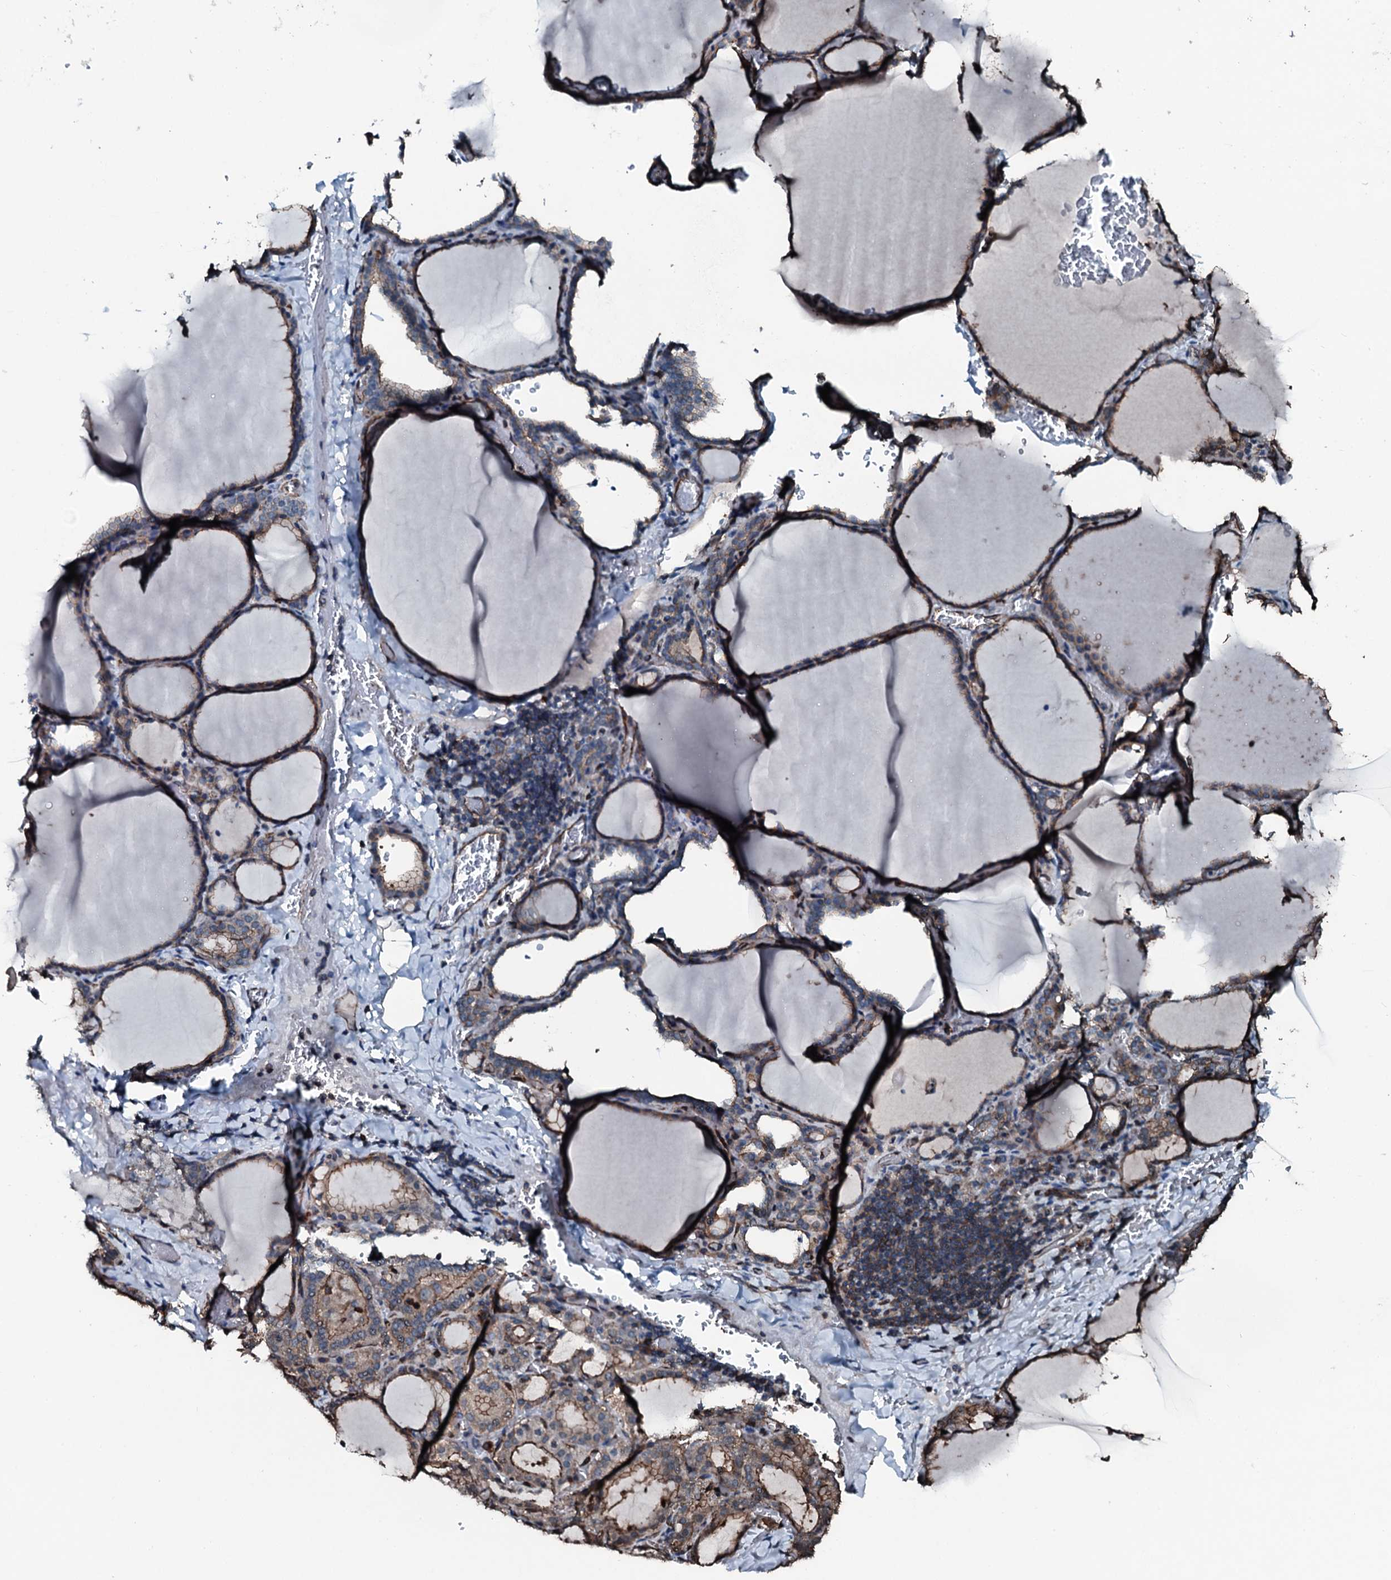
{"staining": {"intensity": "moderate", "quantity": "25%-75%", "location": "cytoplasmic/membranous"}, "tissue": "thyroid gland", "cell_type": "Glandular cells", "image_type": "normal", "snomed": [{"axis": "morphology", "description": "Normal tissue, NOS"}, {"axis": "topography", "description": "Thyroid gland"}], "caption": "Immunohistochemical staining of unremarkable human thyroid gland exhibits medium levels of moderate cytoplasmic/membranous expression in about 25%-75% of glandular cells. (brown staining indicates protein expression, while blue staining denotes nuclei).", "gene": "SLC25A38", "patient": {"sex": "female", "age": 39}}